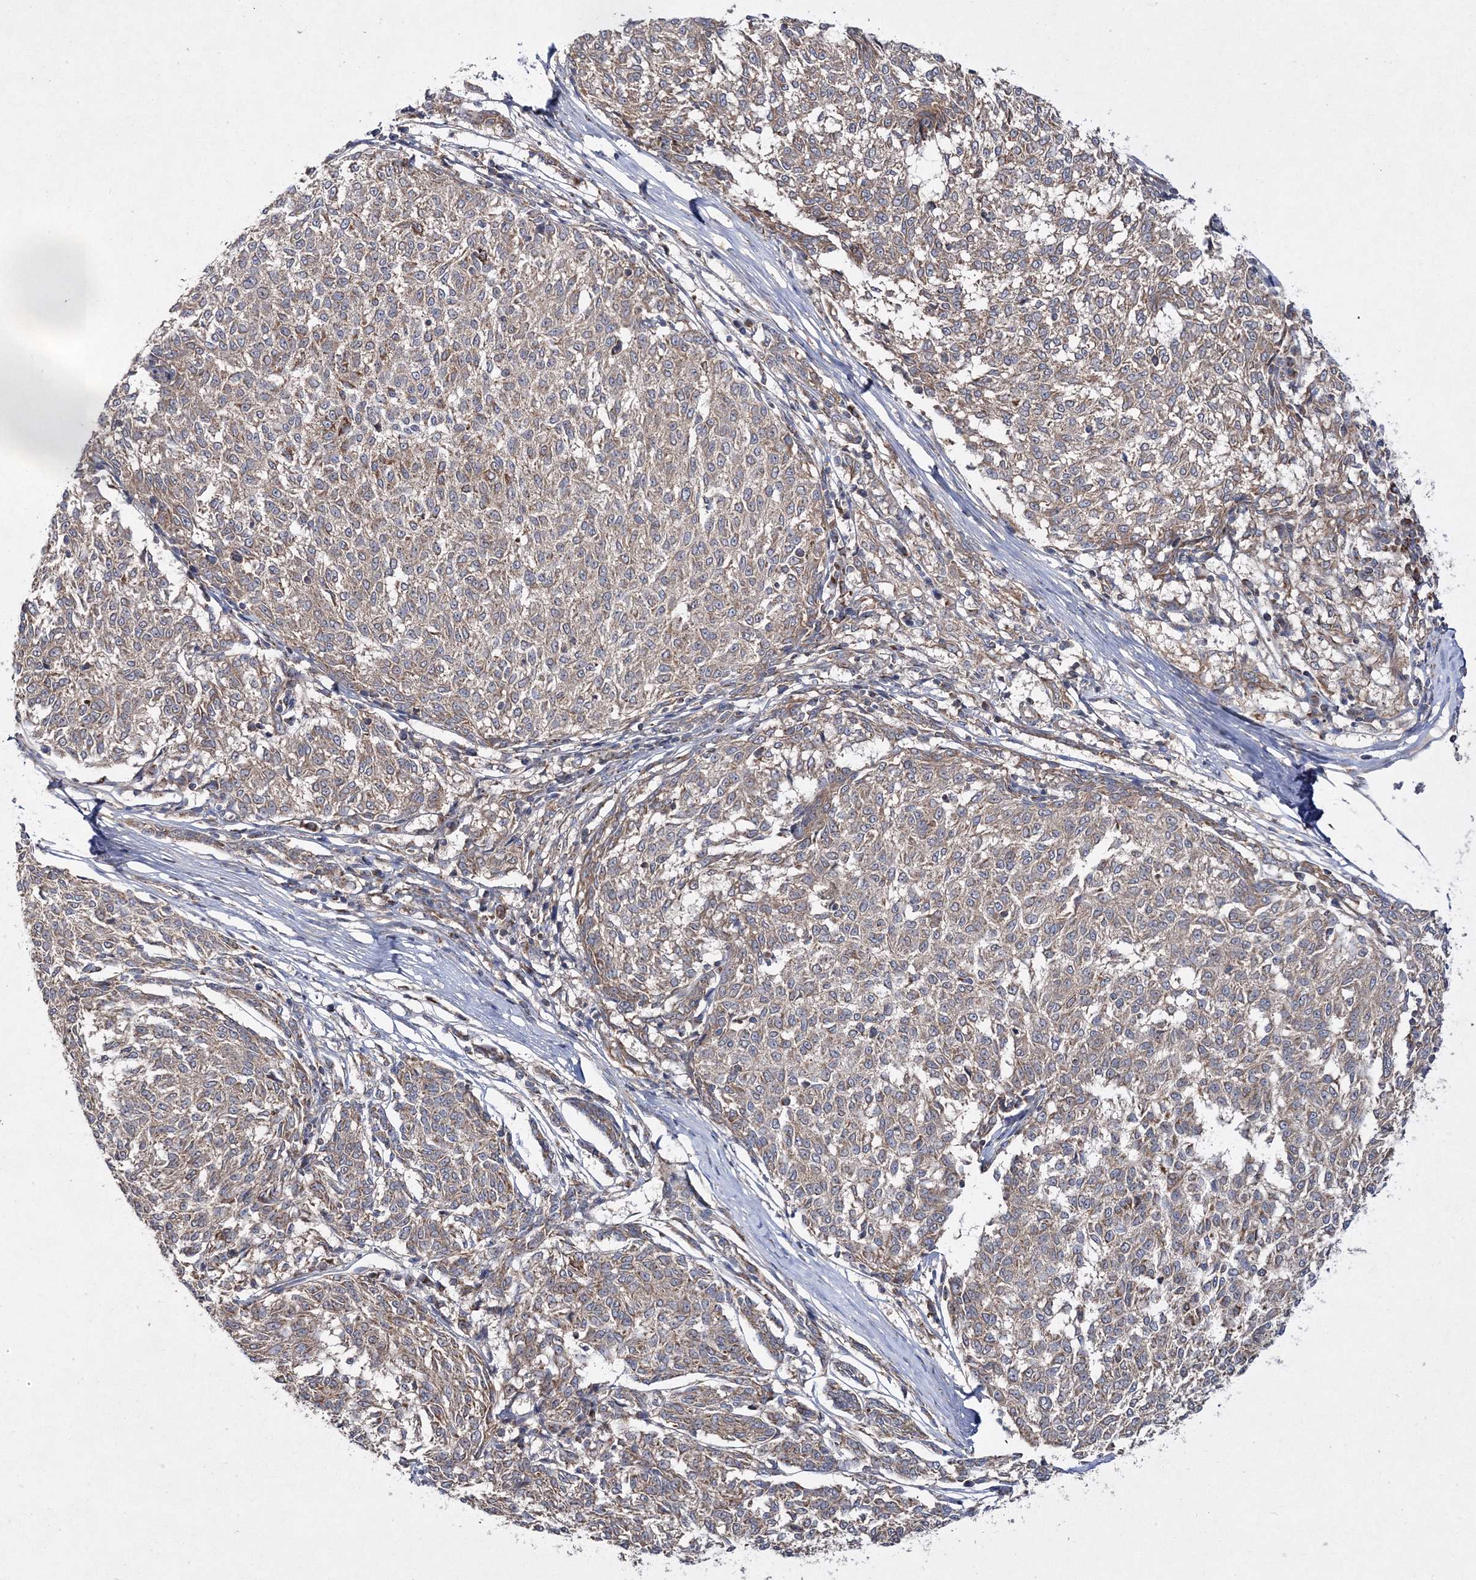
{"staining": {"intensity": "weak", "quantity": "<25%", "location": "cytoplasmic/membranous"}, "tissue": "melanoma", "cell_type": "Tumor cells", "image_type": "cancer", "snomed": [{"axis": "morphology", "description": "Malignant melanoma, NOS"}, {"axis": "topography", "description": "Skin"}], "caption": "The micrograph demonstrates no significant staining in tumor cells of malignant melanoma. (Stains: DAB (3,3'-diaminobenzidine) immunohistochemistry with hematoxylin counter stain, Microscopy: brightfield microscopy at high magnification).", "gene": "DNAJC13", "patient": {"sex": "female", "age": 72}}